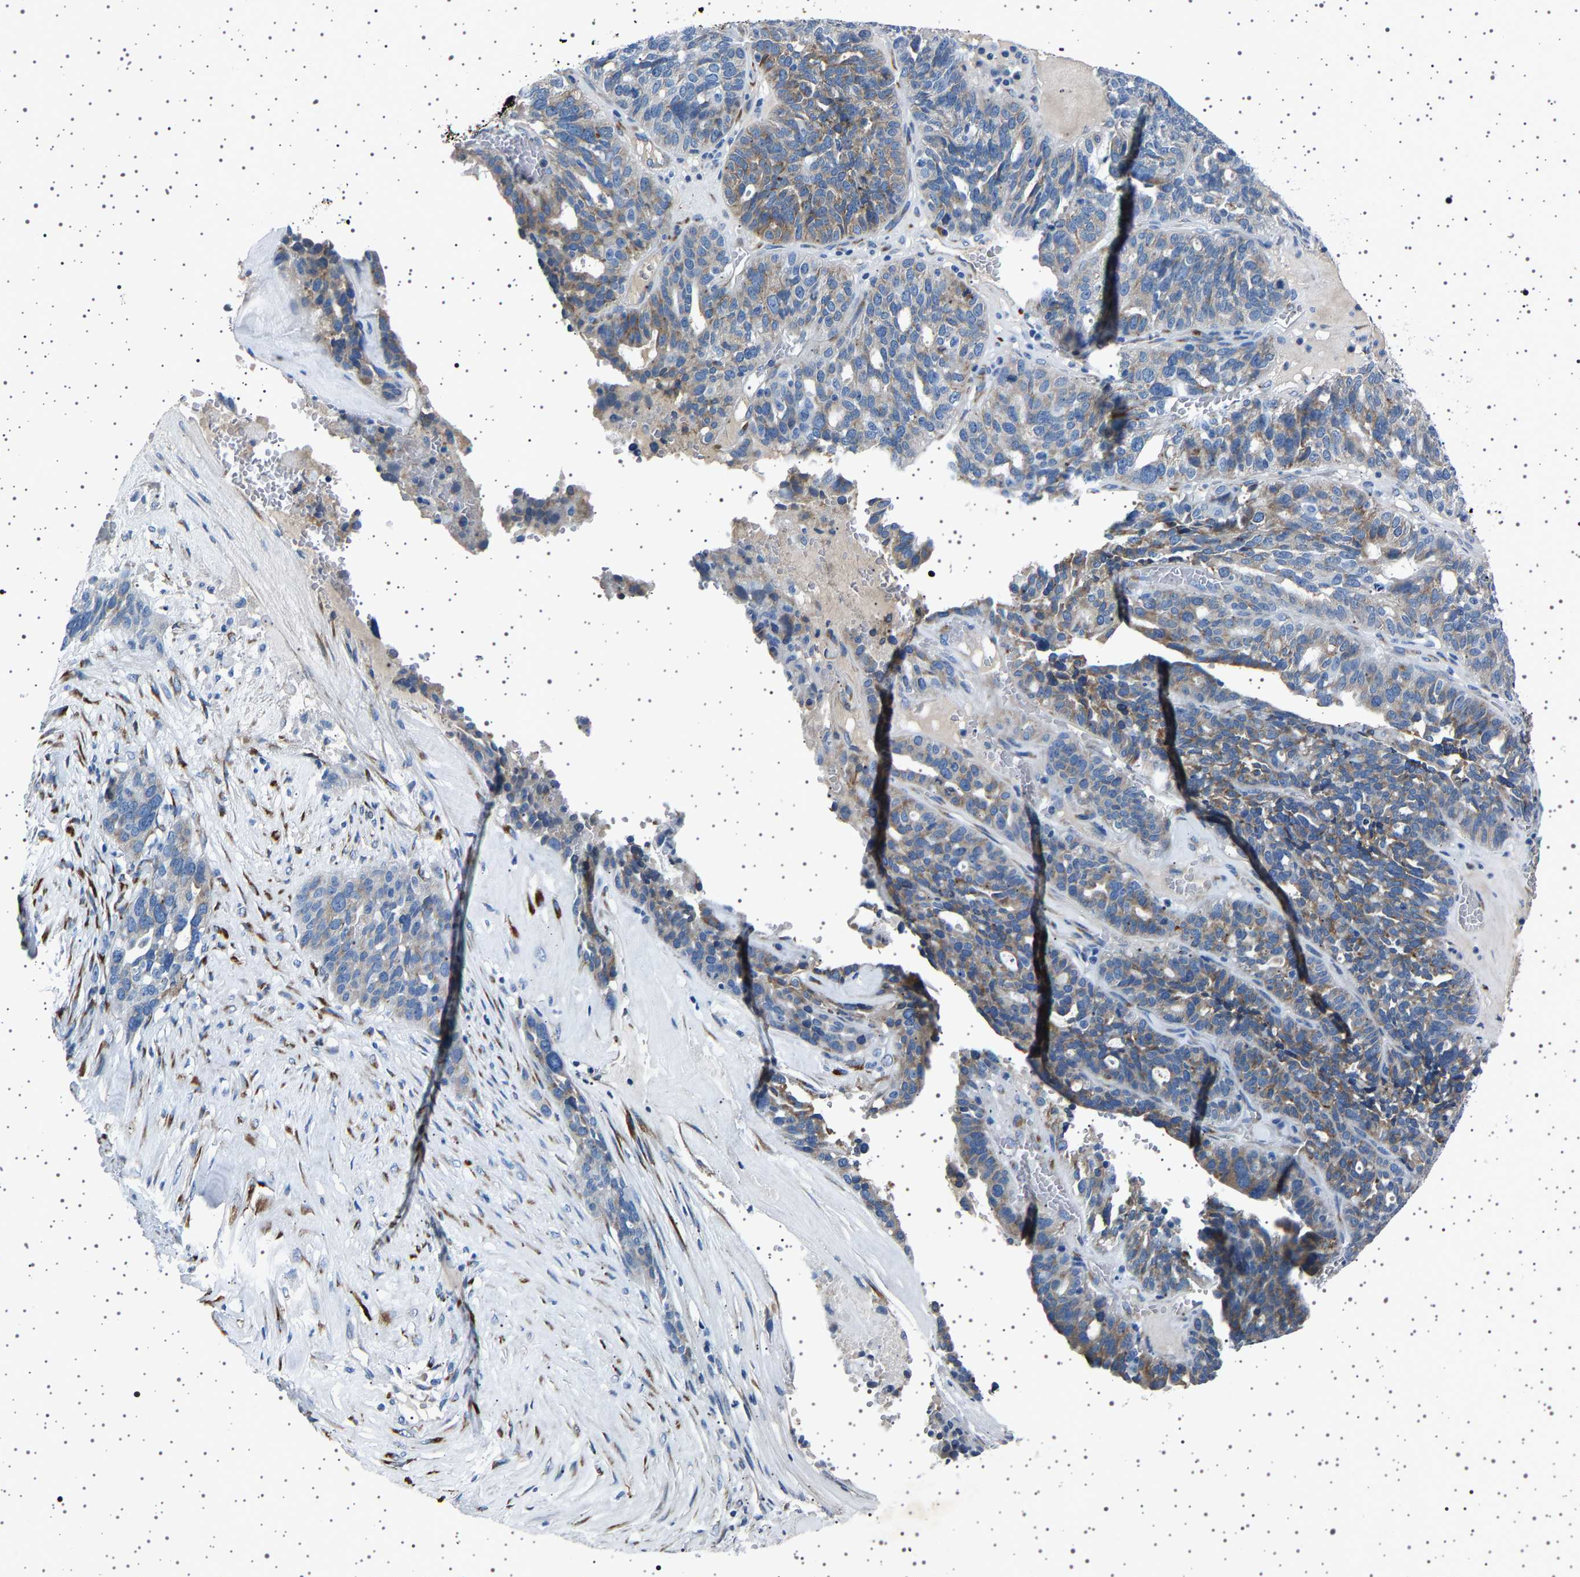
{"staining": {"intensity": "weak", "quantity": ">75%", "location": "cytoplasmic/membranous"}, "tissue": "ovarian cancer", "cell_type": "Tumor cells", "image_type": "cancer", "snomed": [{"axis": "morphology", "description": "Cystadenocarcinoma, serous, NOS"}, {"axis": "topography", "description": "Ovary"}], "caption": "A photomicrograph showing weak cytoplasmic/membranous staining in about >75% of tumor cells in serous cystadenocarcinoma (ovarian), as visualized by brown immunohistochemical staining.", "gene": "FTCD", "patient": {"sex": "female", "age": 59}}